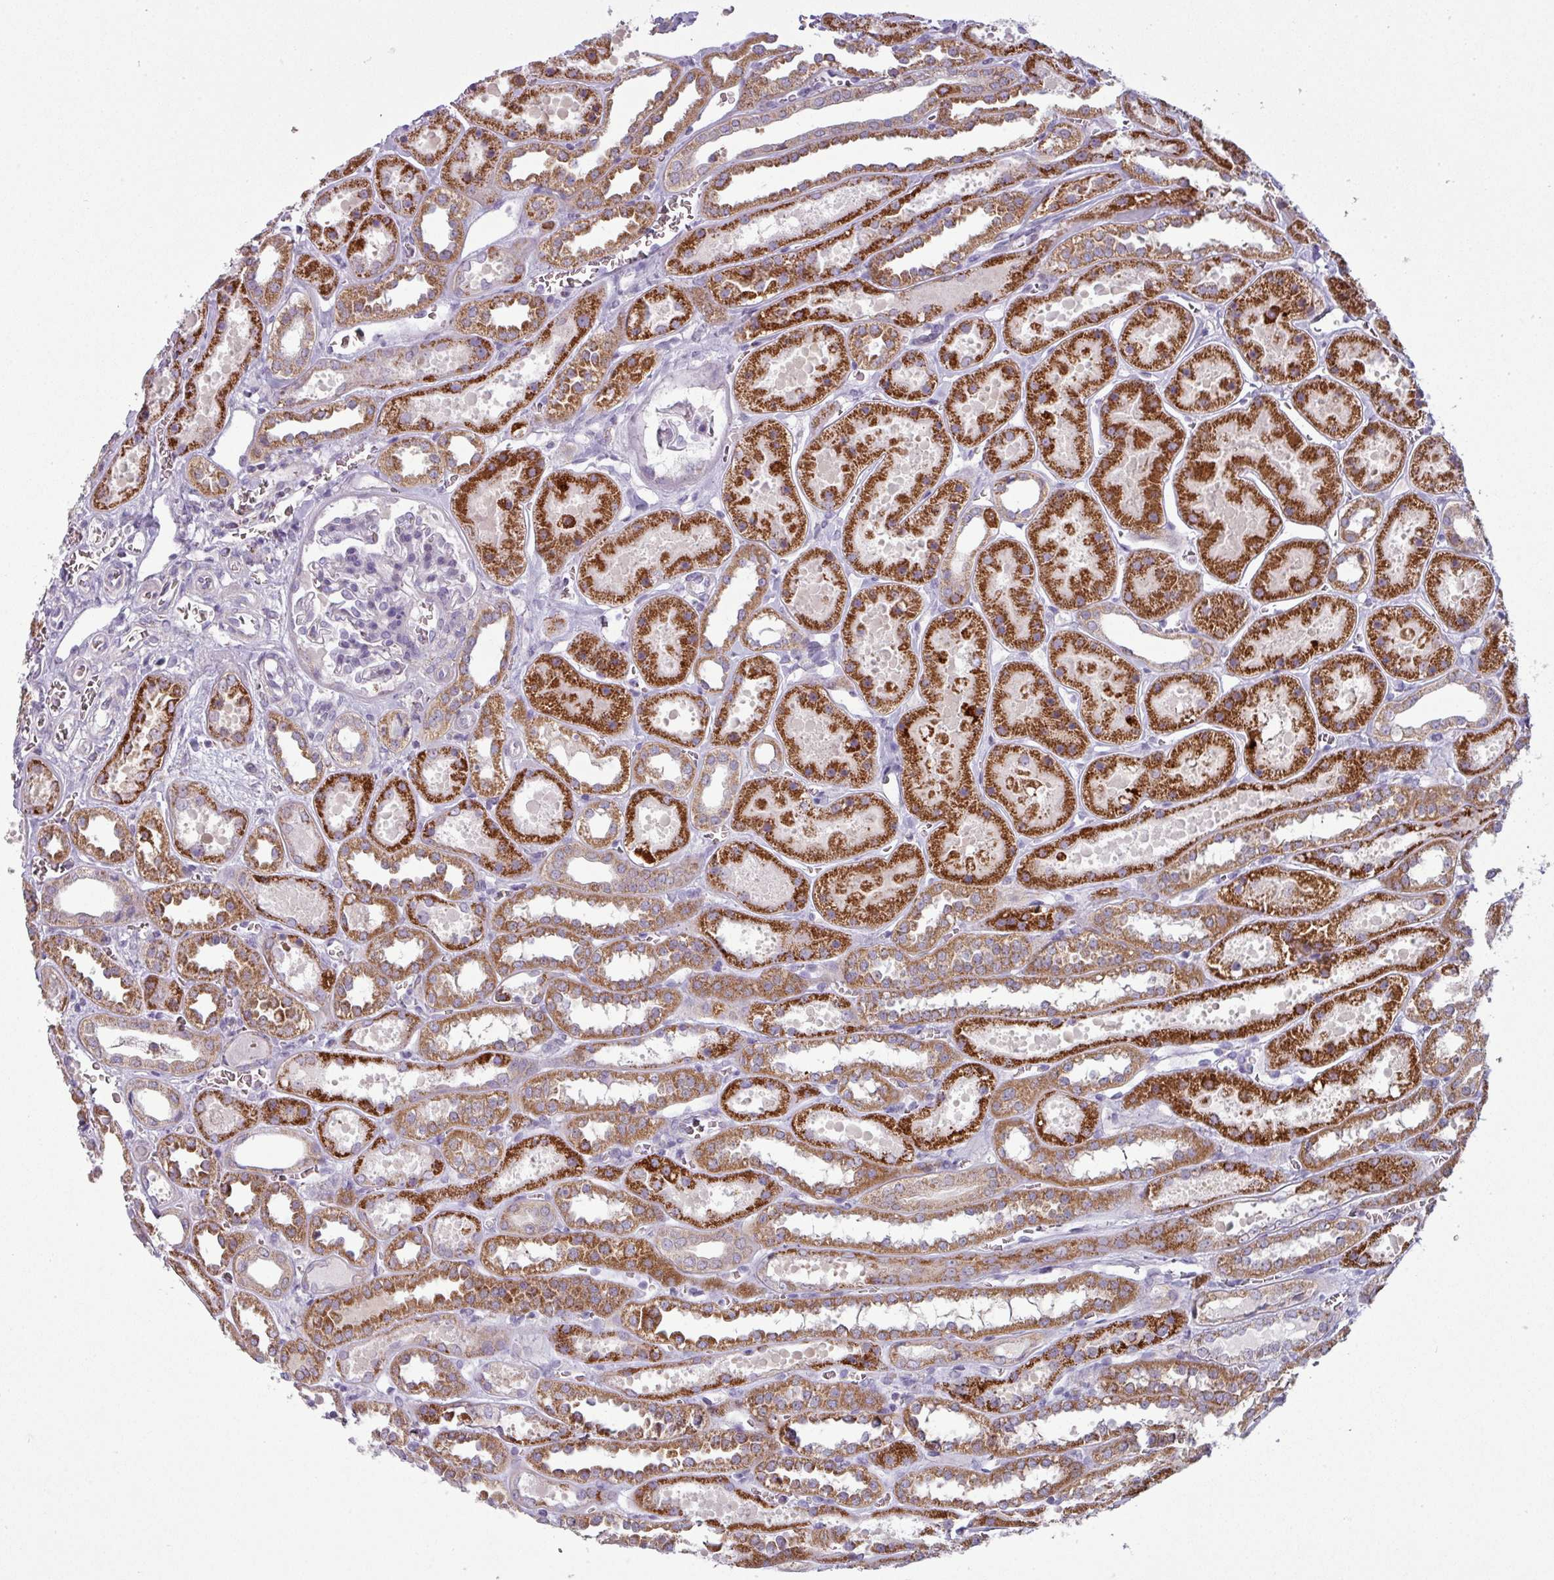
{"staining": {"intensity": "negative", "quantity": "none", "location": "none"}, "tissue": "kidney", "cell_type": "Cells in glomeruli", "image_type": "normal", "snomed": [{"axis": "morphology", "description": "Normal tissue, NOS"}, {"axis": "topography", "description": "Kidney"}], "caption": "A high-resolution micrograph shows immunohistochemistry (IHC) staining of unremarkable kidney, which demonstrates no significant positivity in cells in glomeruli. The staining is performed using DAB brown chromogen with nuclei counter-stained in using hematoxylin.", "gene": "ZNF615", "patient": {"sex": "female", "age": 41}}